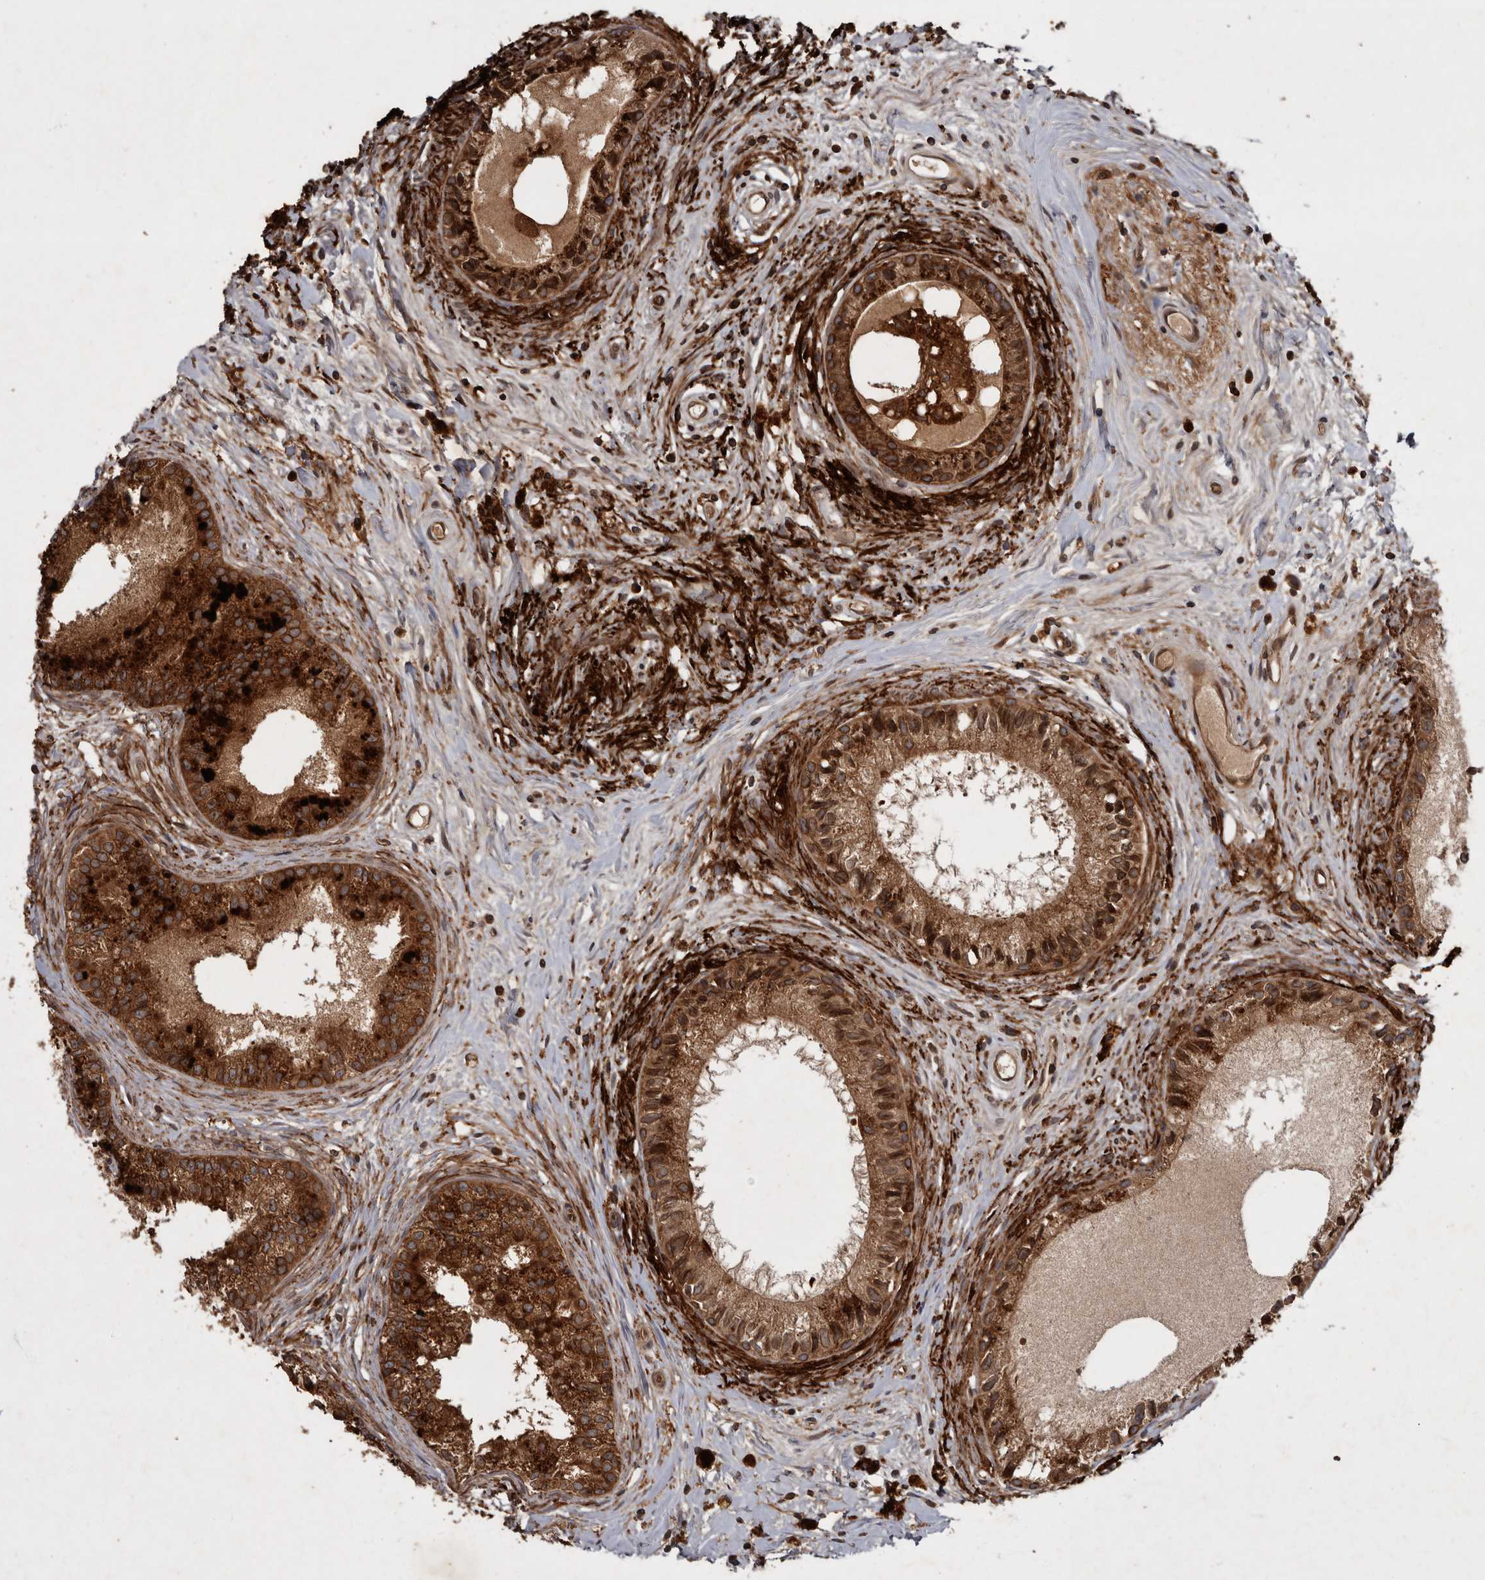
{"staining": {"intensity": "strong", "quantity": ">75%", "location": "cytoplasmic/membranous,nuclear"}, "tissue": "epididymis", "cell_type": "Glandular cells", "image_type": "normal", "snomed": [{"axis": "morphology", "description": "Normal tissue, NOS"}, {"axis": "topography", "description": "Epididymis"}], "caption": "Strong cytoplasmic/membranous,nuclear staining for a protein is identified in approximately >75% of glandular cells of benign epididymis using immunohistochemistry.", "gene": "STK36", "patient": {"sex": "male", "age": 80}}